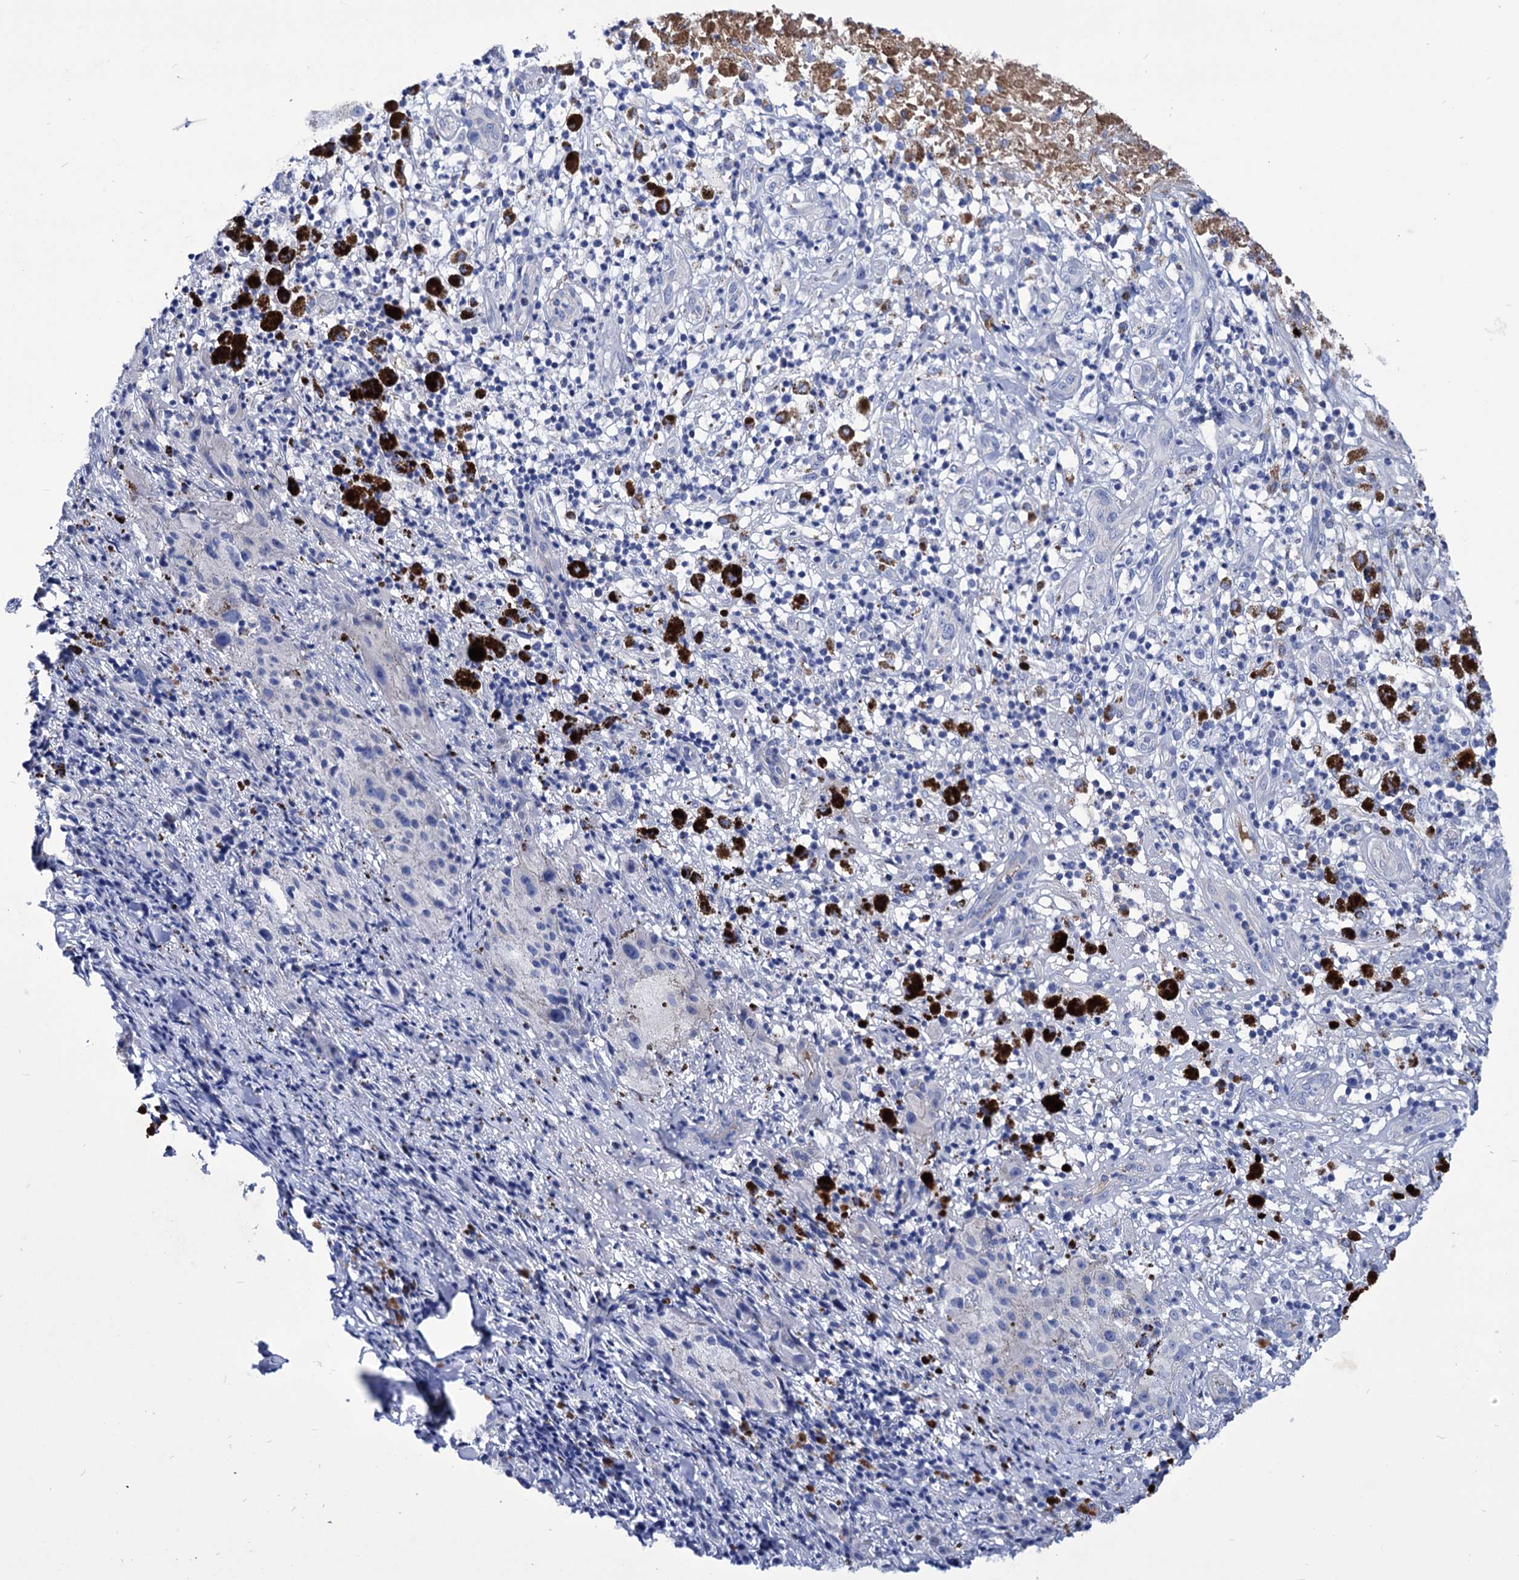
{"staining": {"intensity": "negative", "quantity": "none", "location": "none"}, "tissue": "melanoma", "cell_type": "Tumor cells", "image_type": "cancer", "snomed": [{"axis": "morphology", "description": "Necrosis, NOS"}, {"axis": "morphology", "description": "Malignant melanoma, NOS"}, {"axis": "topography", "description": "Skin"}], "caption": "Melanoma stained for a protein using immunohistochemistry demonstrates no expression tumor cells.", "gene": "AXL", "patient": {"sex": "female", "age": 87}}